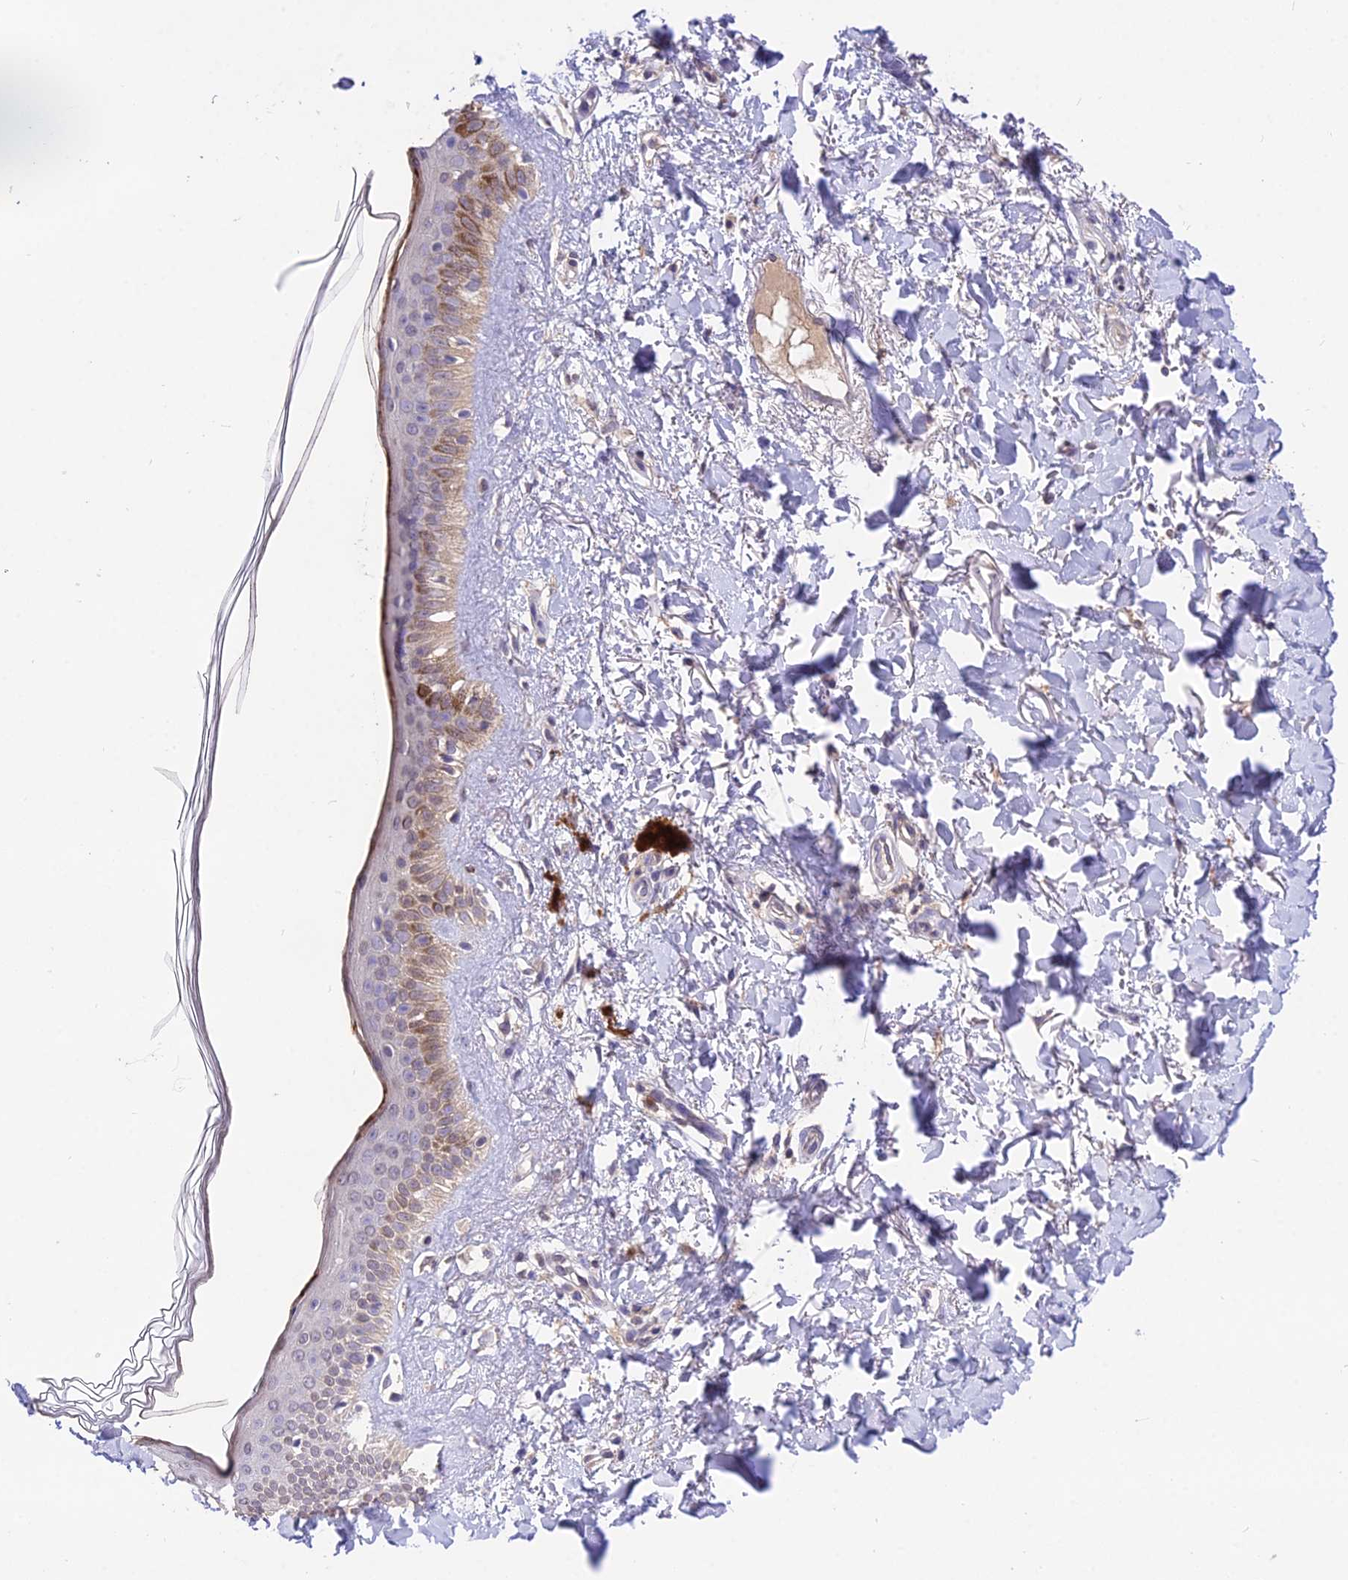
{"staining": {"intensity": "moderate", "quantity": "<25%", "location": "cytoplasmic/membranous"}, "tissue": "skin", "cell_type": "Fibroblasts", "image_type": "normal", "snomed": [{"axis": "morphology", "description": "Normal tissue, NOS"}, {"axis": "topography", "description": "Skin"}], "caption": "Human skin stained for a protein (brown) reveals moderate cytoplasmic/membranous positive positivity in approximately <25% of fibroblasts.", "gene": "PGK1", "patient": {"sex": "female", "age": 58}}